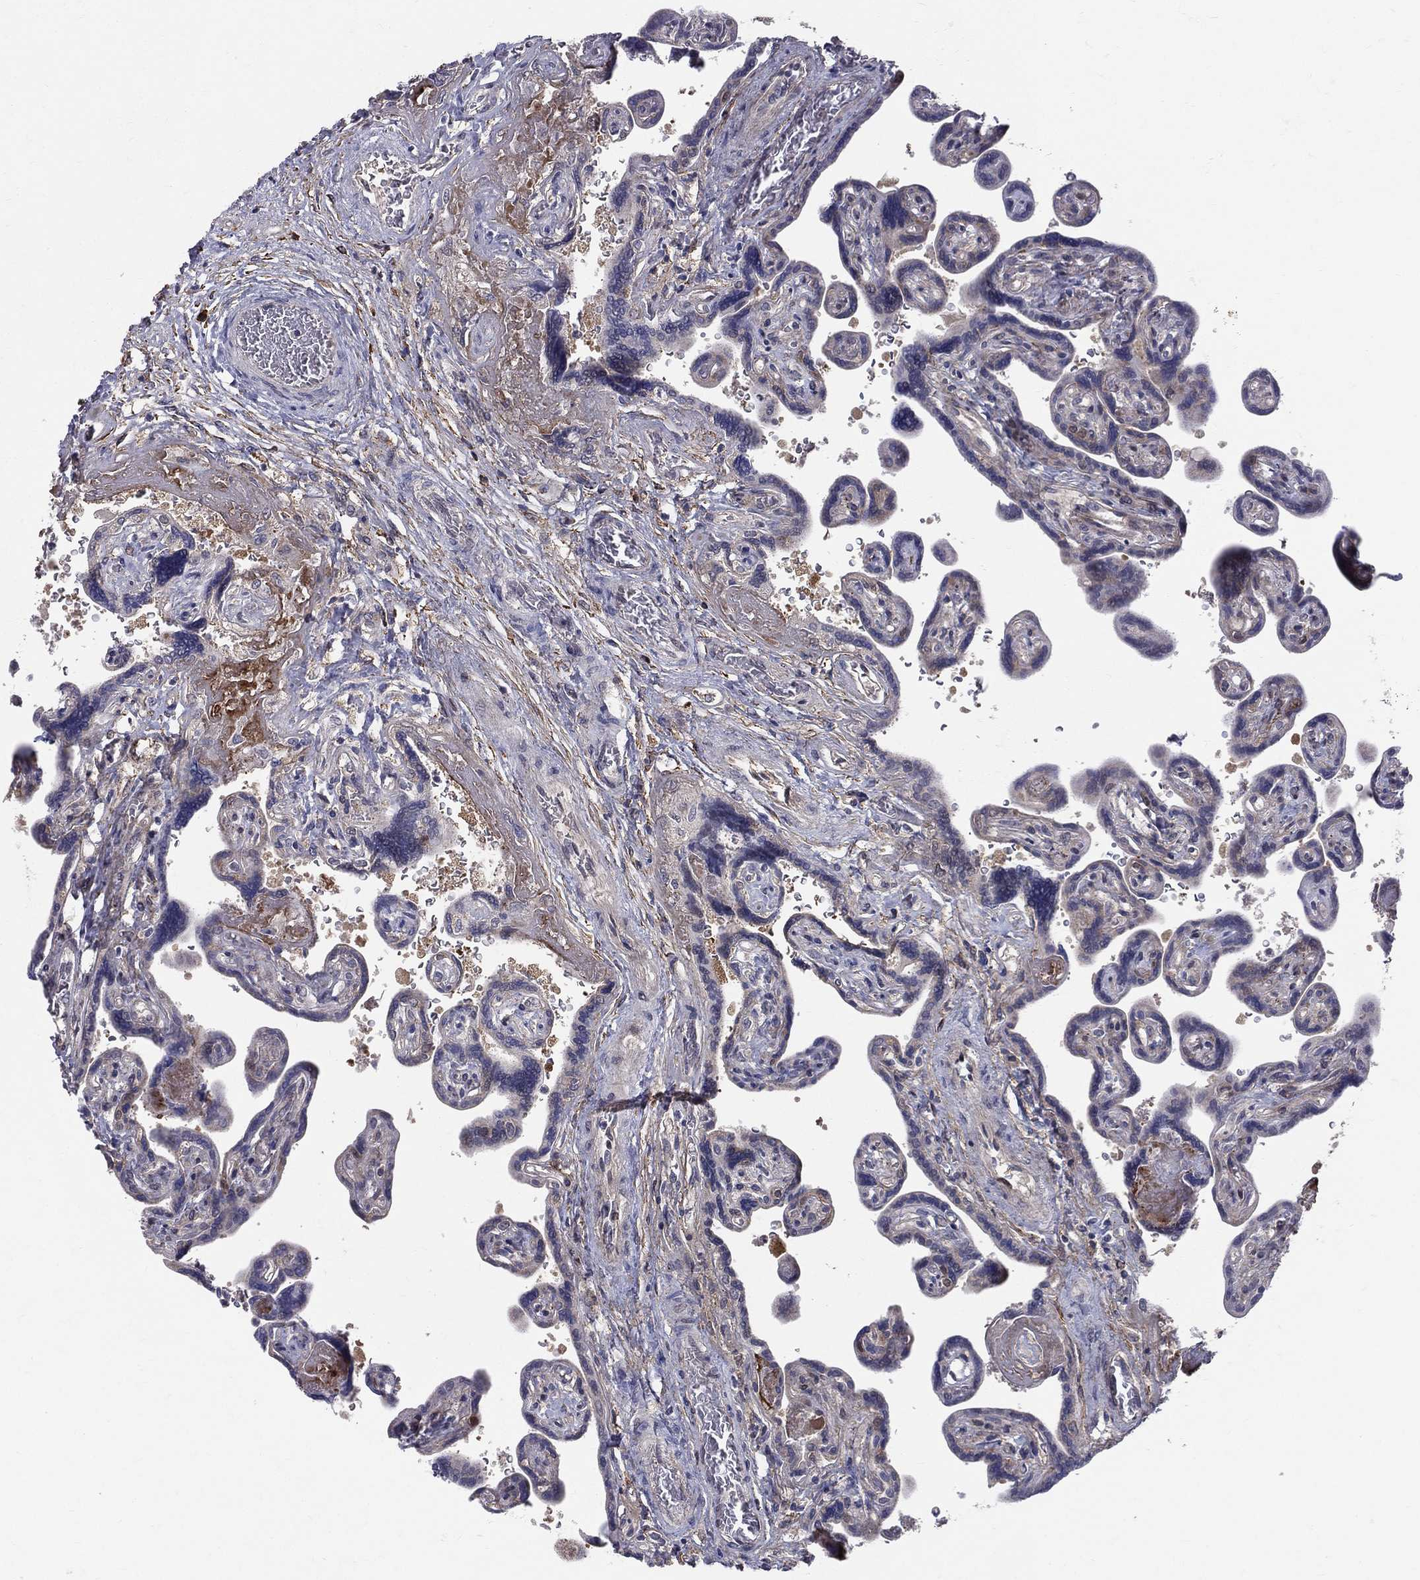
{"staining": {"intensity": "negative", "quantity": "none", "location": "none"}, "tissue": "placenta", "cell_type": "Decidual cells", "image_type": "normal", "snomed": [{"axis": "morphology", "description": "Normal tissue, NOS"}, {"axis": "topography", "description": "Placenta"}], "caption": "This is an immunohistochemistry (IHC) photomicrograph of normal placenta. There is no expression in decidual cells.", "gene": "POMZP3", "patient": {"sex": "female", "age": 32}}